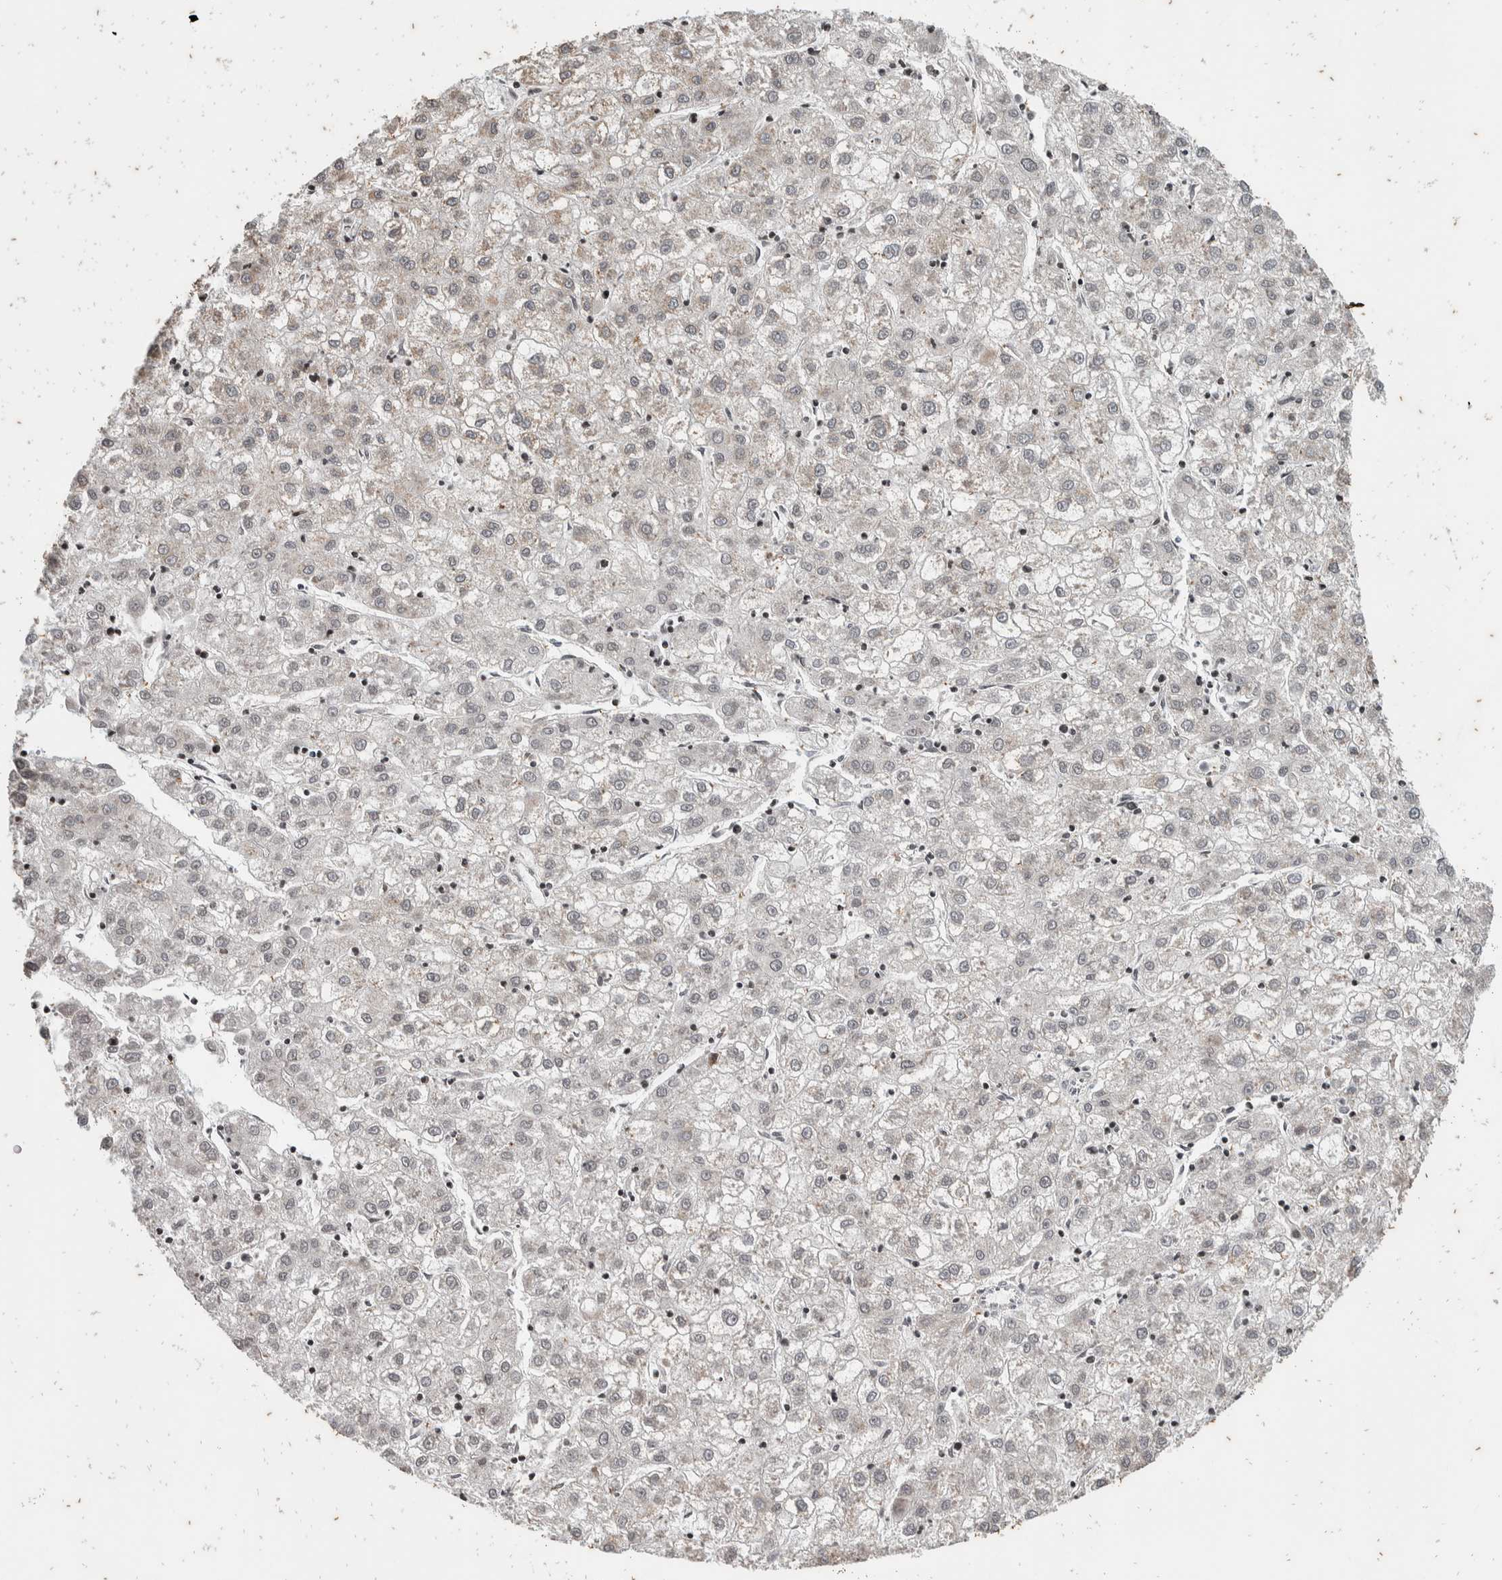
{"staining": {"intensity": "weak", "quantity": "<25%", "location": "cytoplasmic/membranous"}, "tissue": "liver cancer", "cell_type": "Tumor cells", "image_type": "cancer", "snomed": [{"axis": "morphology", "description": "Carcinoma, Hepatocellular, NOS"}, {"axis": "topography", "description": "Liver"}], "caption": "Immunohistochemical staining of liver cancer shows no significant positivity in tumor cells. (Stains: DAB (3,3'-diaminobenzidine) immunohistochemistry with hematoxylin counter stain, Microscopy: brightfield microscopy at high magnification).", "gene": "ATXN7L1", "patient": {"sex": "male", "age": 72}}